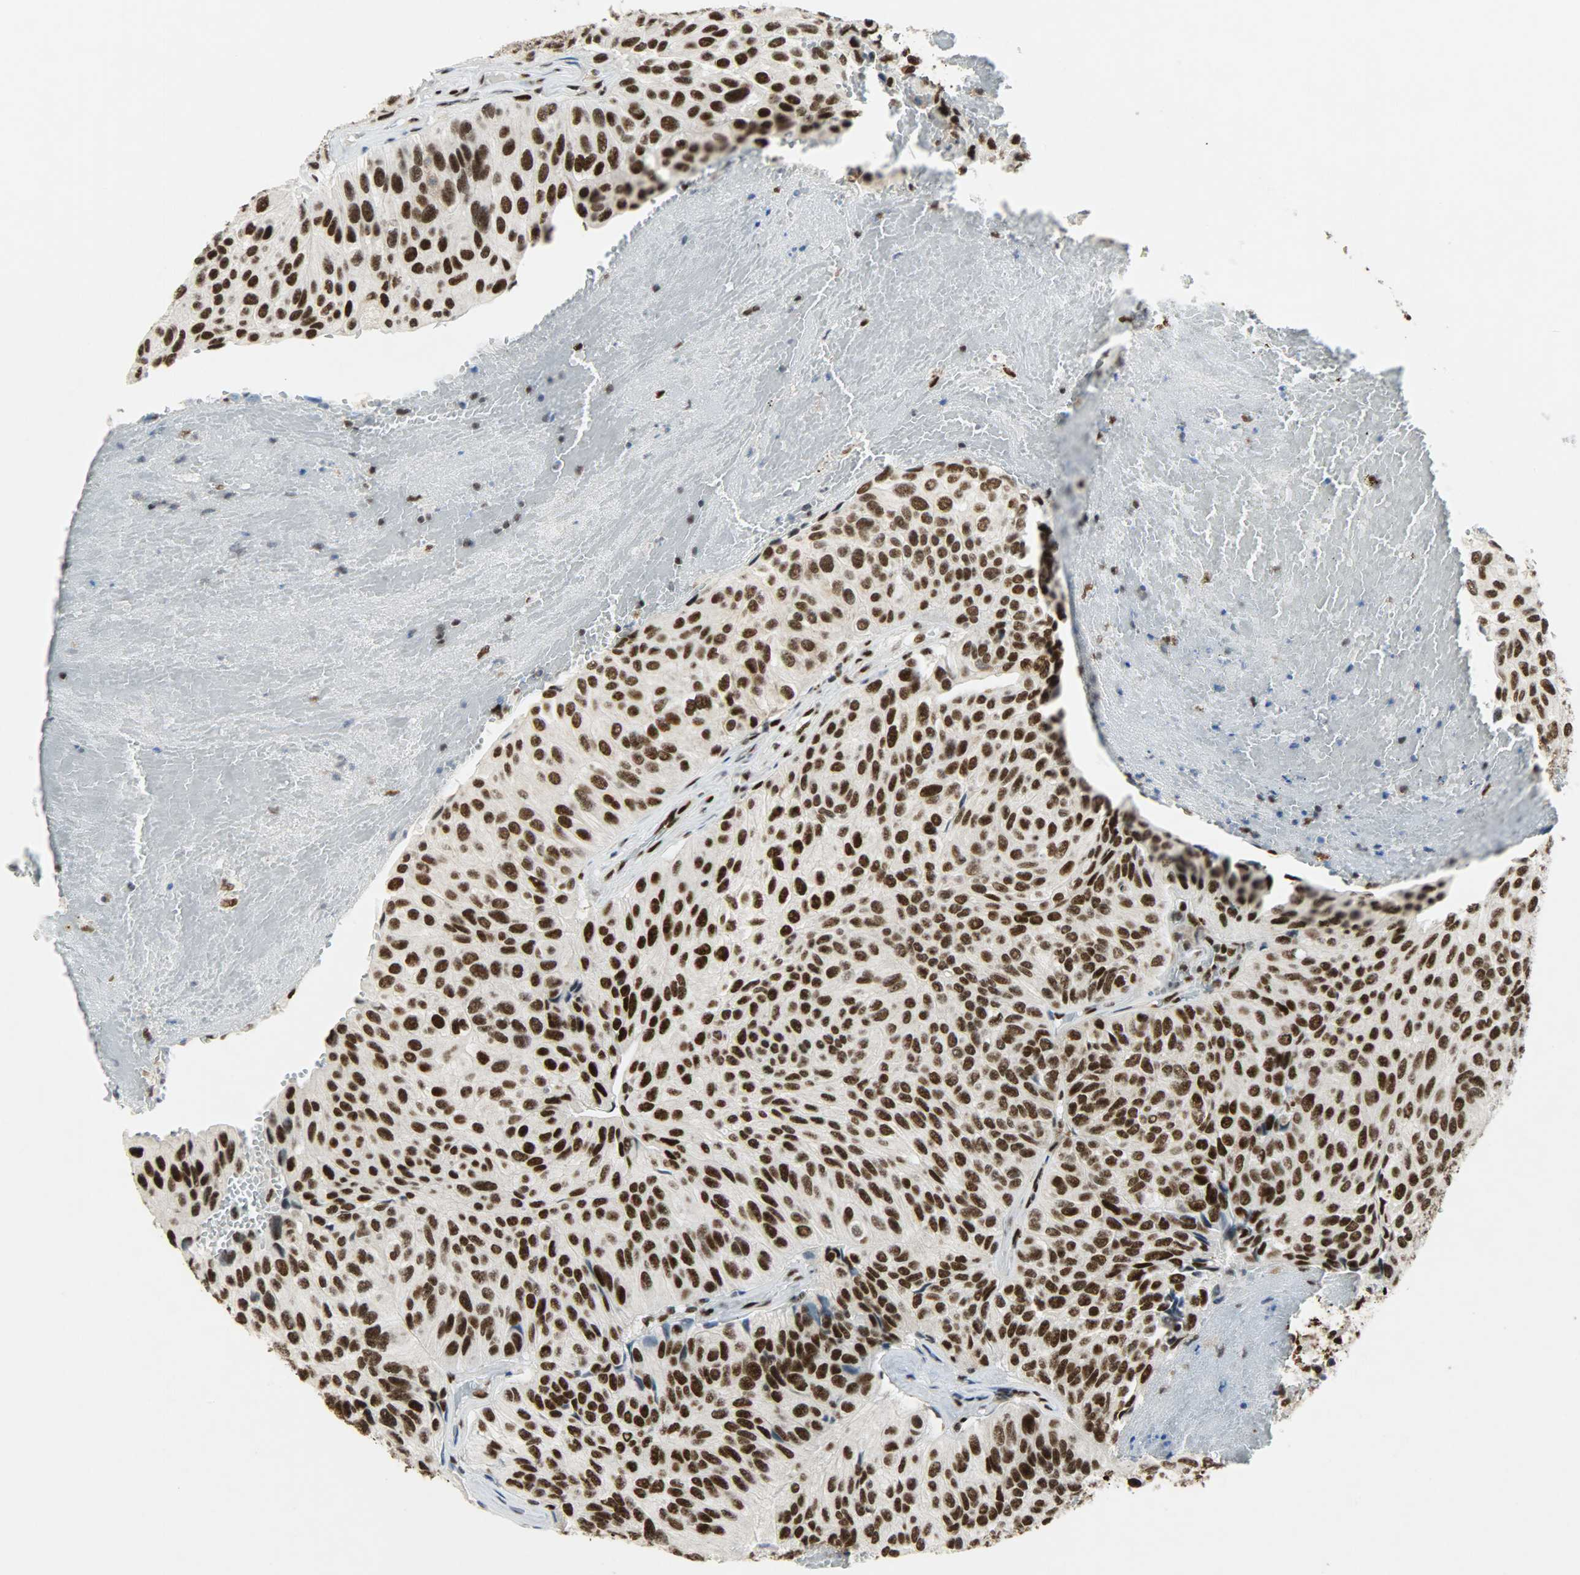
{"staining": {"intensity": "strong", "quantity": ">75%", "location": "nuclear"}, "tissue": "urothelial cancer", "cell_type": "Tumor cells", "image_type": "cancer", "snomed": [{"axis": "morphology", "description": "Urothelial carcinoma, High grade"}, {"axis": "topography", "description": "Urinary bladder"}], "caption": "DAB (3,3'-diaminobenzidine) immunohistochemical staining of human urothelial cancer shows strong nuclear protein staining in about >75% of tumor cells.", "gene": "SSB", "patient": {"sex": "male", "age": 66}}